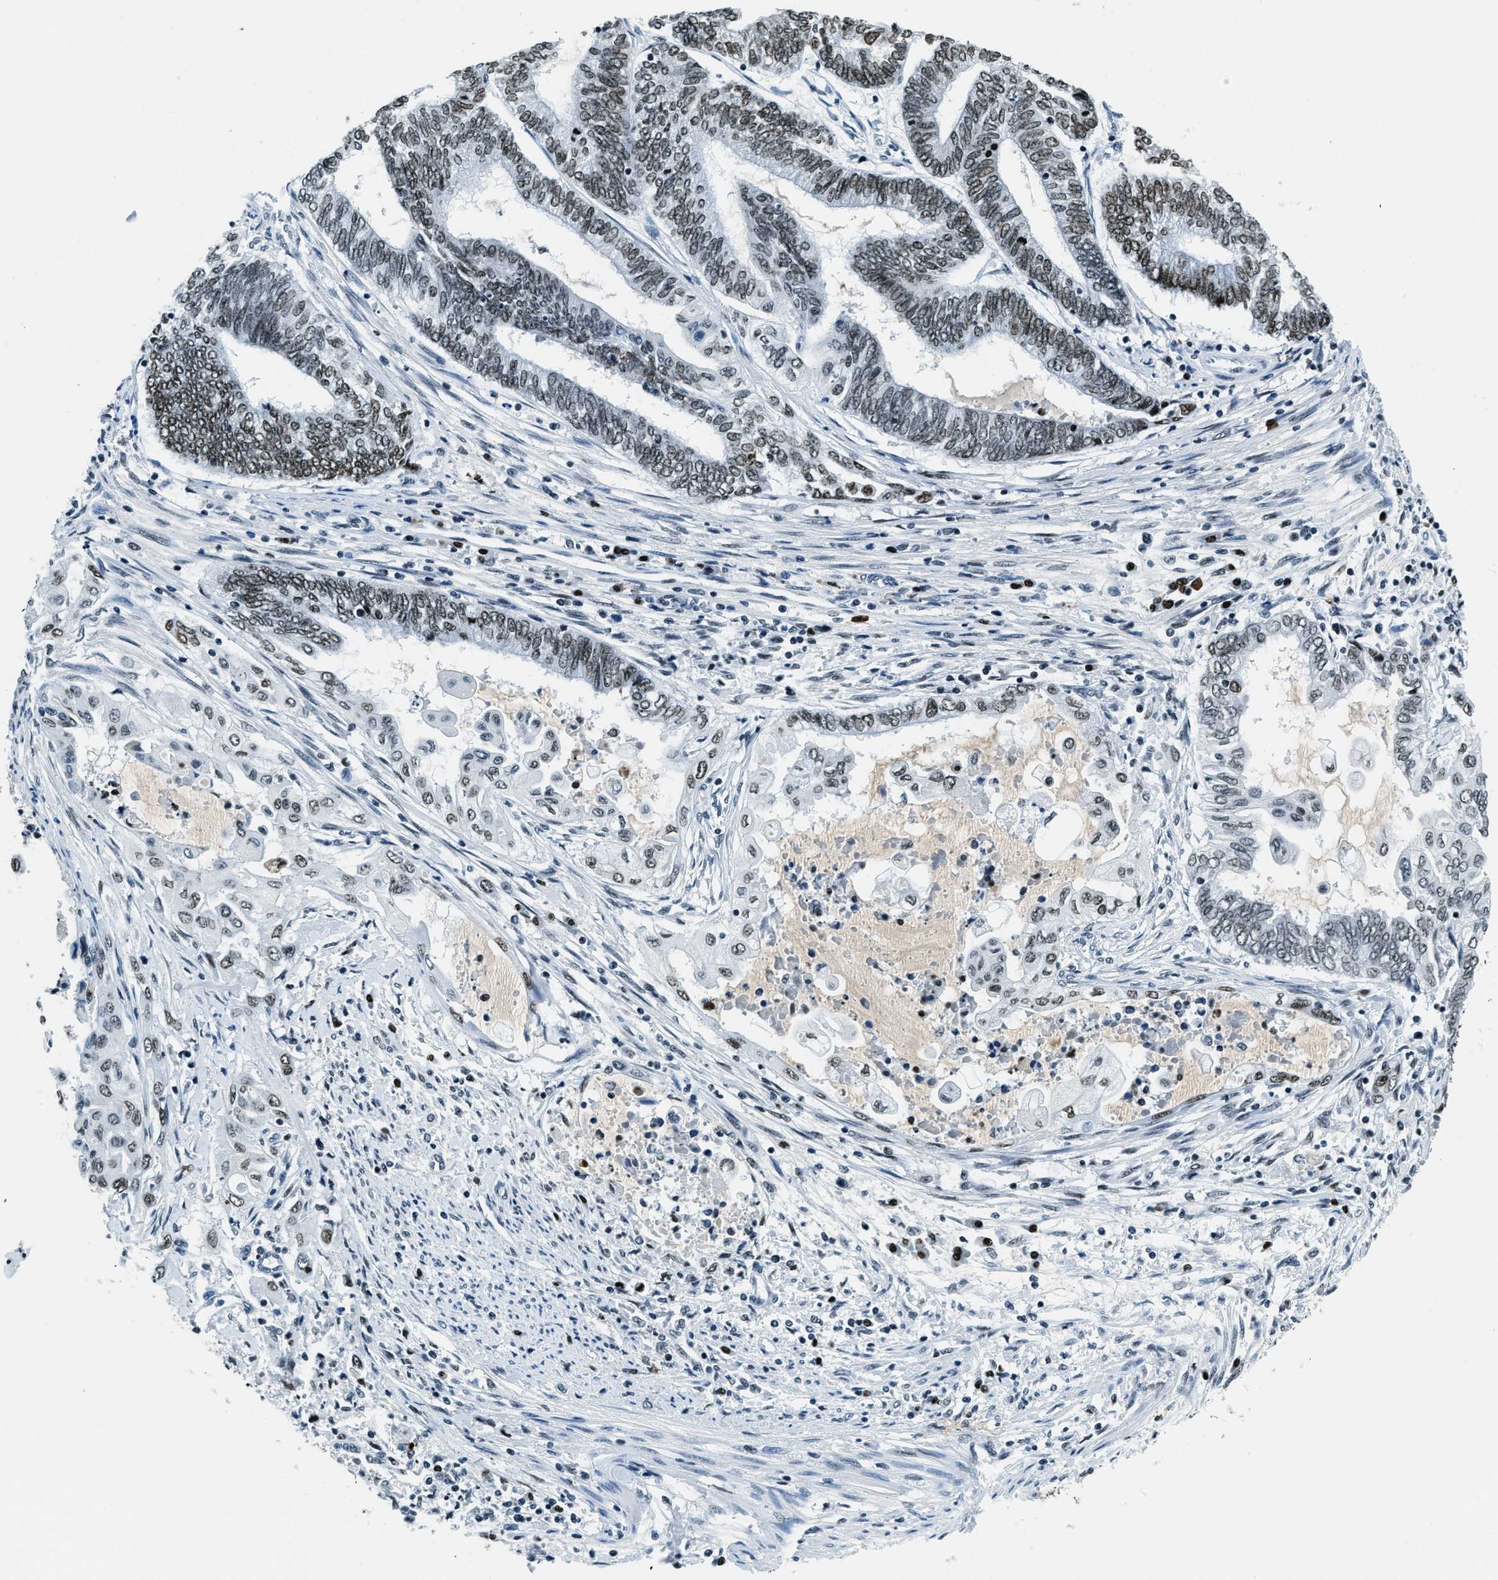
{"staining": {"intensity": "moderate", "quantity": "25%-75%", "location": "nuclear"}, "tissue": "endometrial cancer", "cell_type": "Tumor cells", "image_type": "cancer", "snomed": [{"axis": "morphology", "description": "Adenocarcinoma, NOS"}, {"axis": "topography", "description": "Uterus"}, {"axis": "topography", "description": "Endometrium"}], "caption": "Human endometrial cancer (adenocarcinoma) stained with a brown dye reveals moderate nuclear positive staining in approximately 25%-75% of tumor cells.", "gene": "TOP1", "patient": {"sex": "female", "age": 70}}